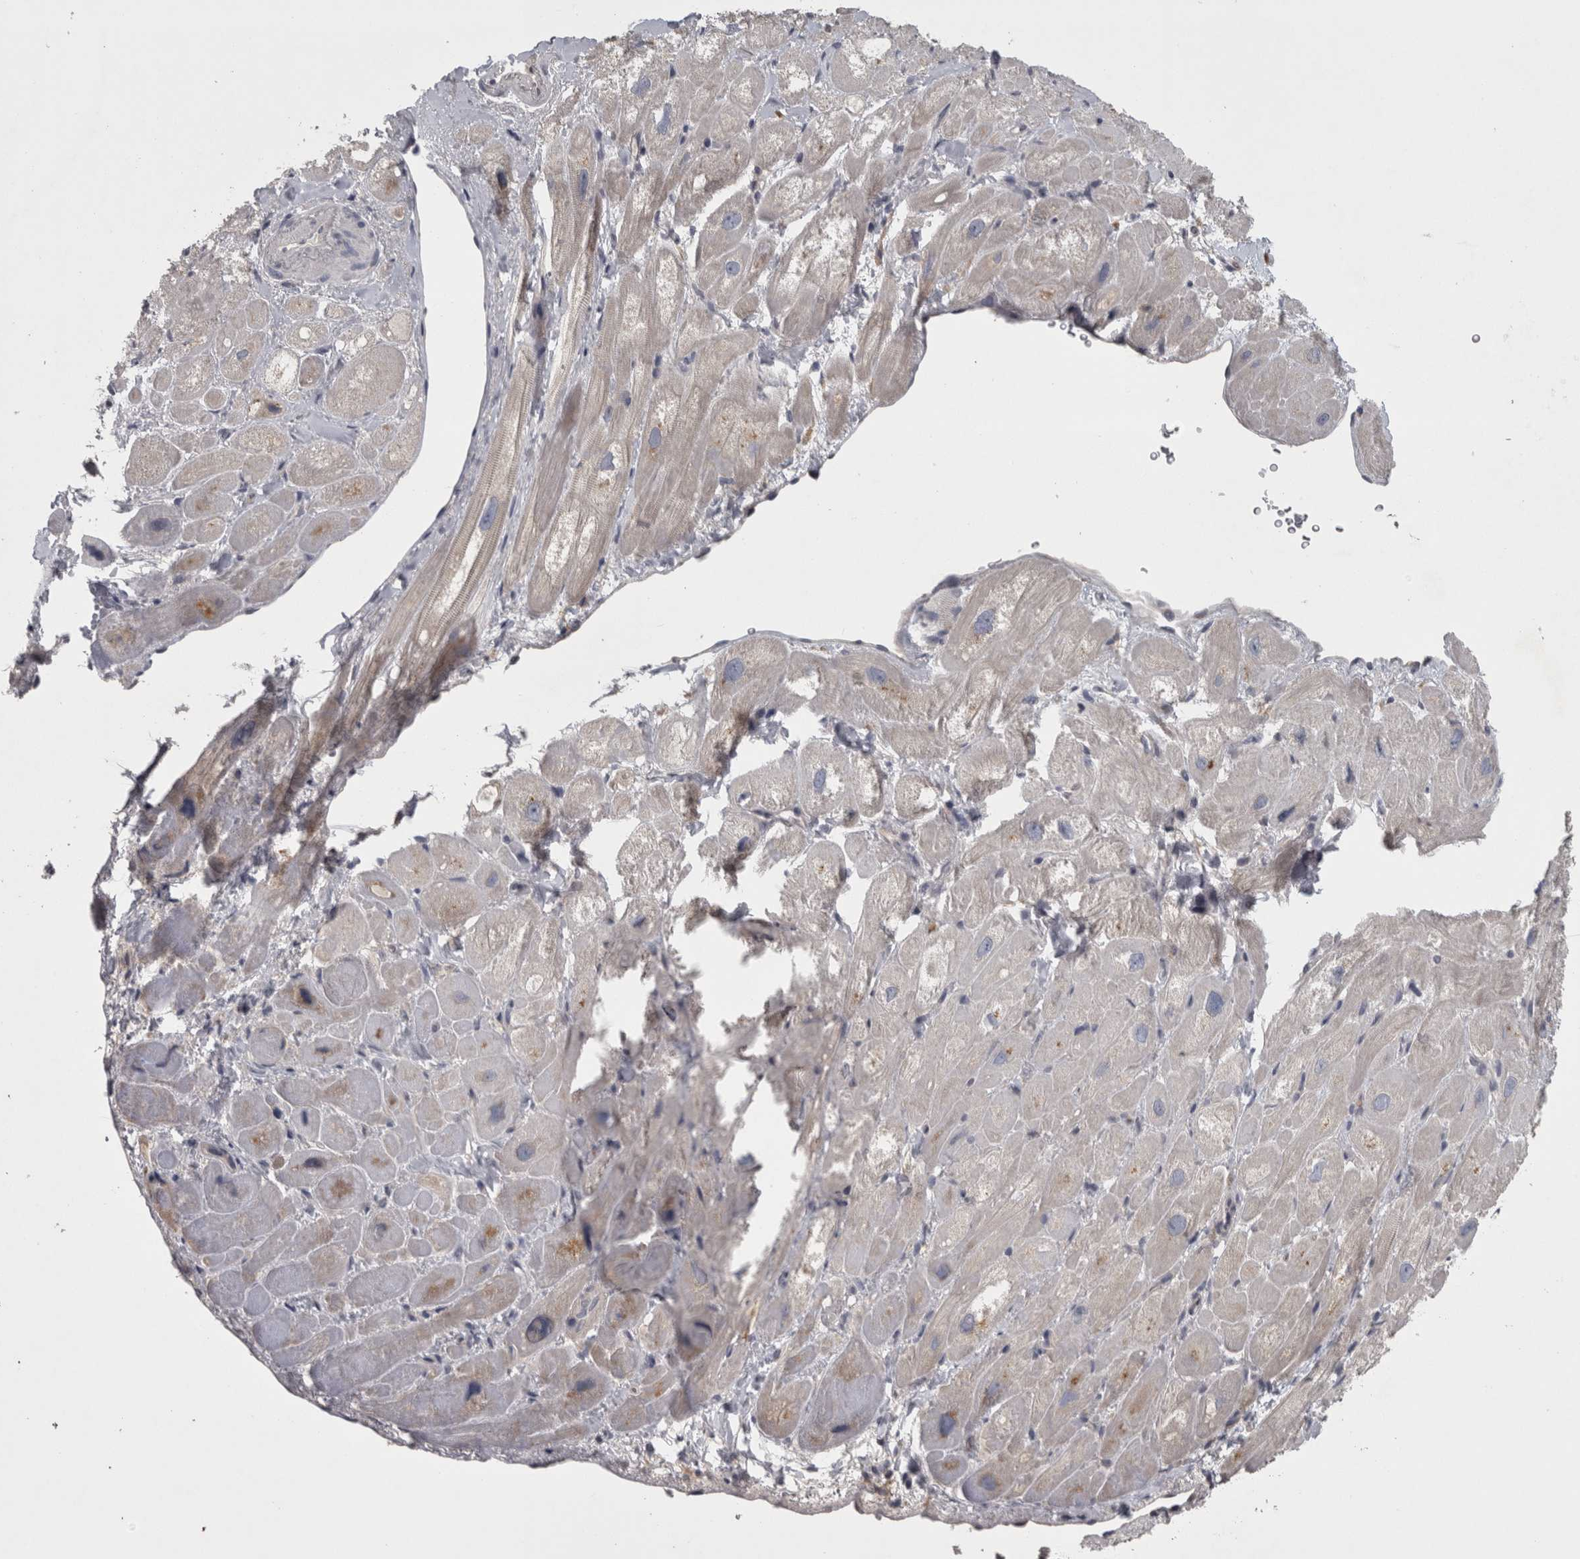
{"staining": {"intensity": "weak", "quantity": "<25%", "location": "cytoplasmic/membranous"}, "tissue": "heart muscle", "cell_type": "Cardiomyocytes", "image_type": "normal", "snomed": [{"axis": "morphology", "description": "Normal tissue, NOS"}, {"axis": "topography", "description": "Heart"}], "caption": "Human heart muscle stained for a protein using immunohistochemistry (IHC) reveals no expression in cardiomyocytes.", "gene": "PRKCI", "patient": {"sex": "male", "age": 49}}